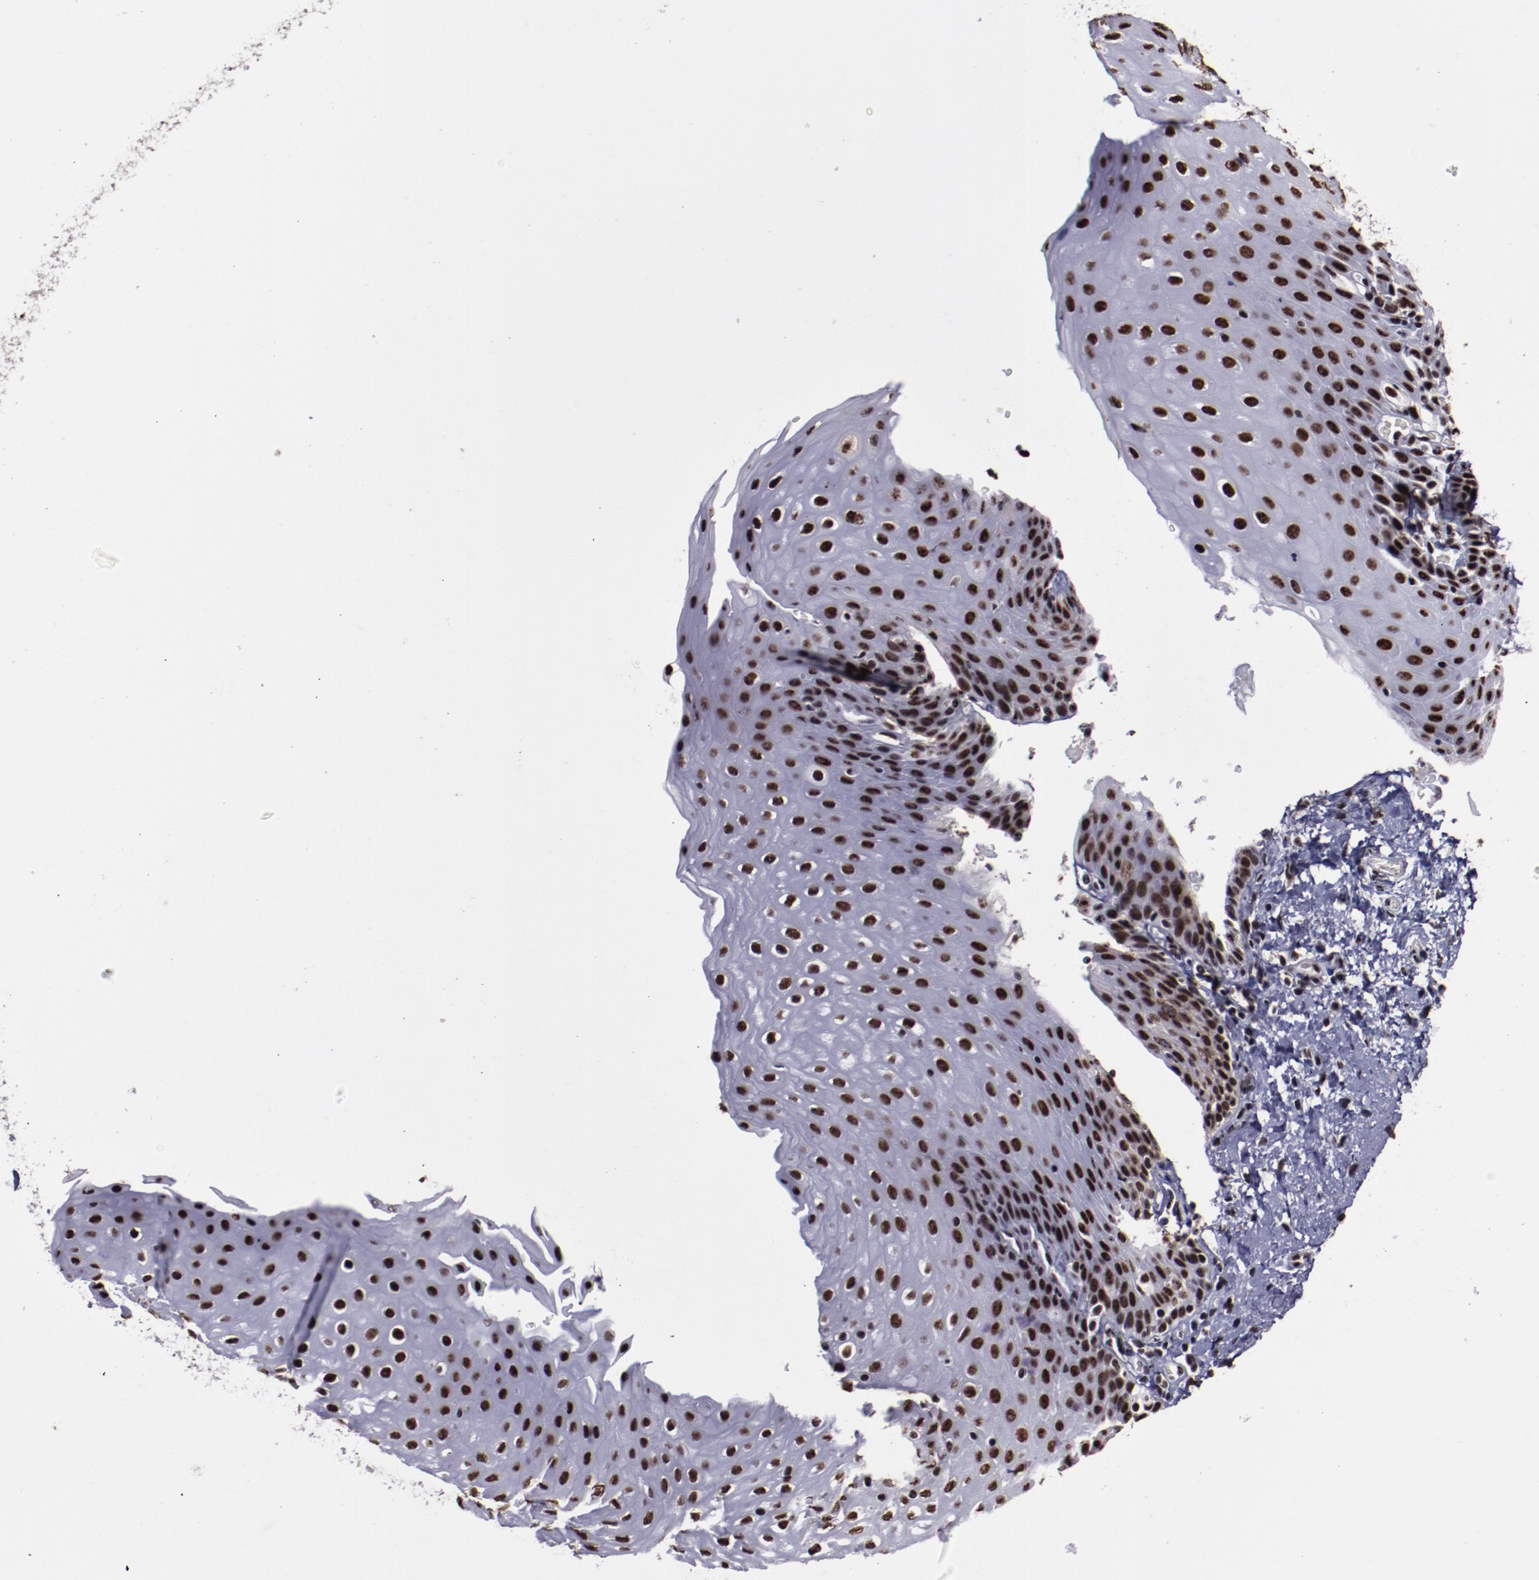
{"staining": {"intensity": "strong", "quantity": ">75%", "location": "nuclear"}, "tissue": "esophagus", "cell_type": "Squamous epithelial cells", "image_type": "normal", "snomed": [{"axis": "morphology", "description": "Normal tissue, NOS"}, {"axis": "topography", "description": "Esophagus"}], "caption": "This is a micrograph of immunohistochemistry staining of normal esophagus, which shows strong expression in the nuclear of squamous epithelial cells.", "gene": "ERH", "patient": {"sex": "female", "age": 61}}